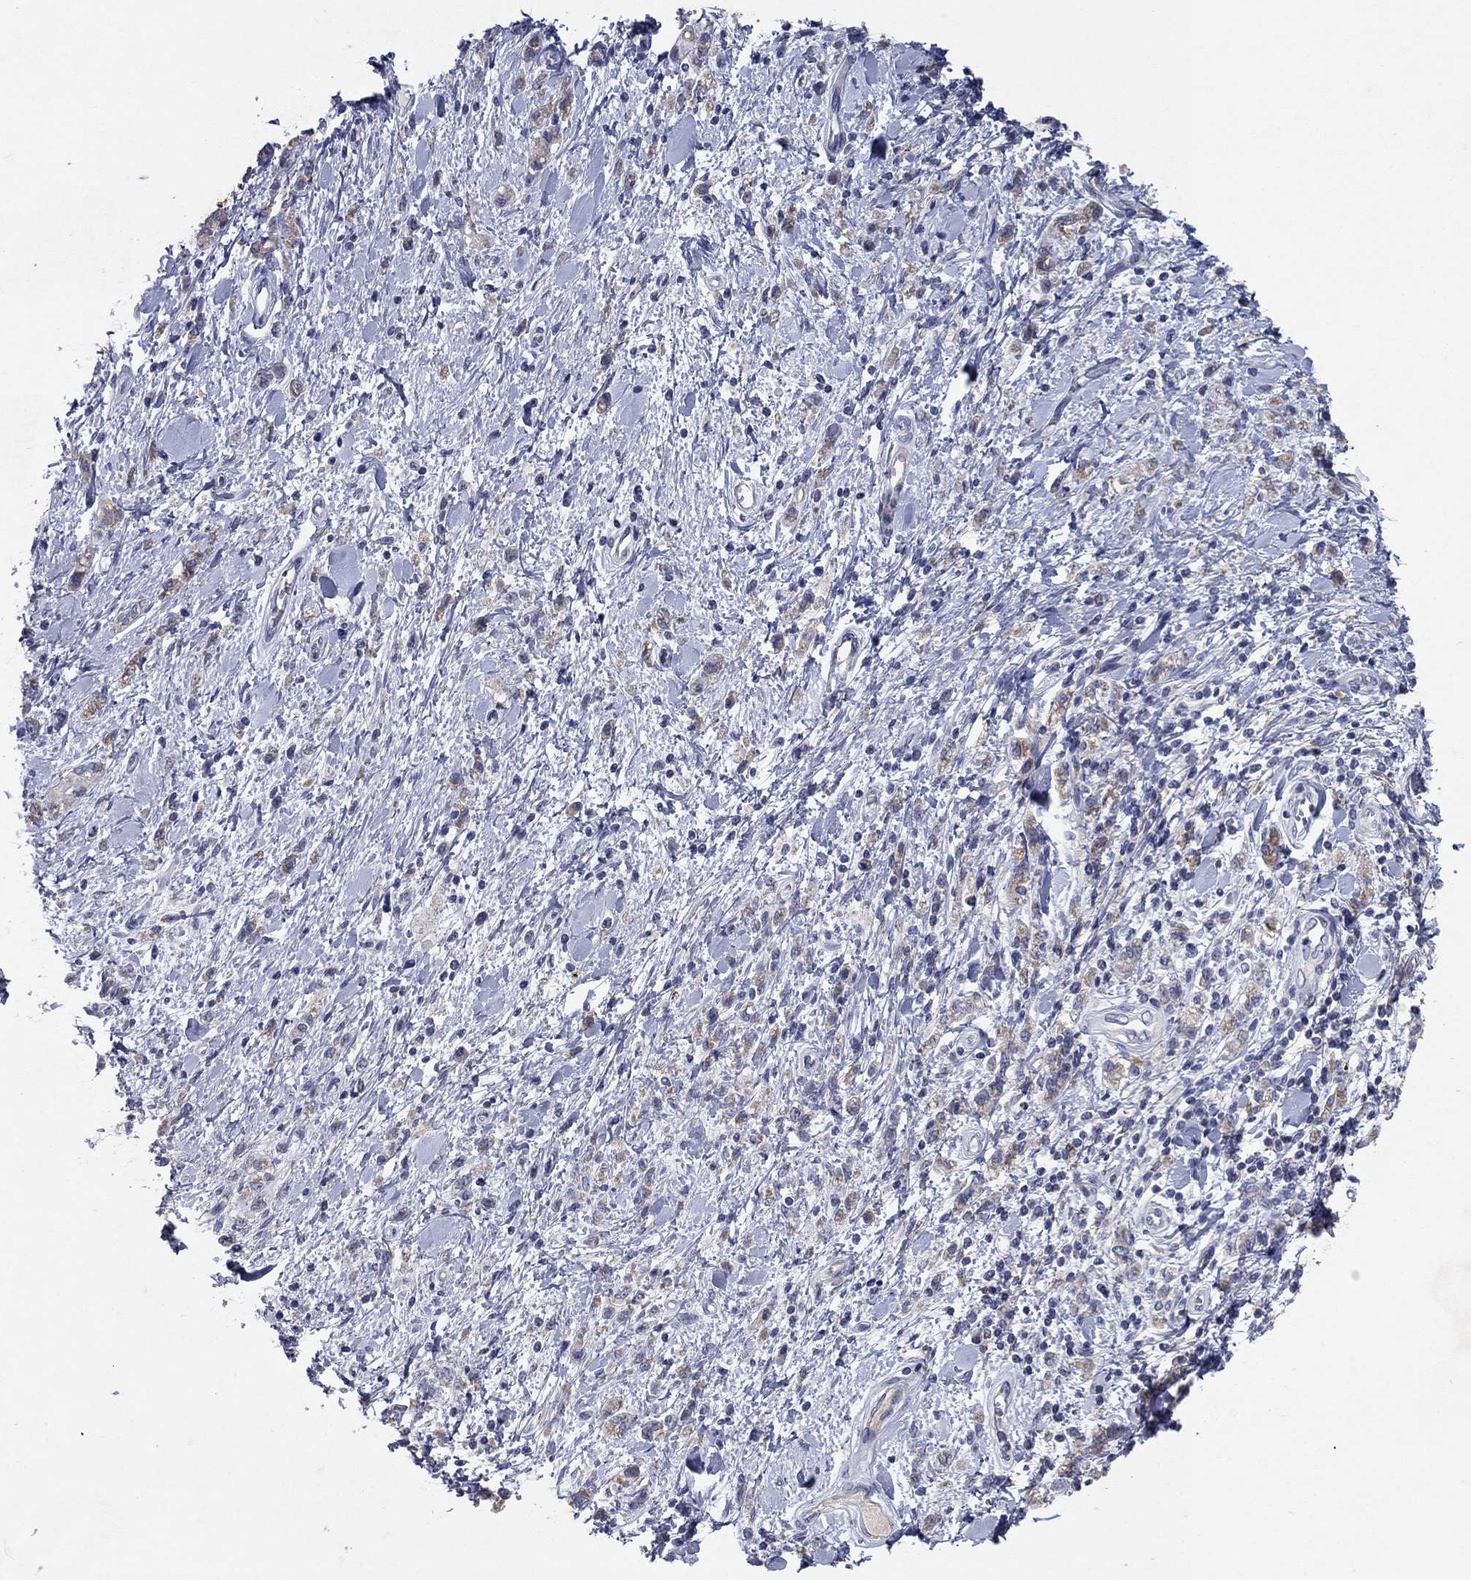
{"staining": {"intensity": "negative", "quantity": "none", "location": "none"}, "tissue": "stomach cancer", "cell_type": "Tumor cells", "image_type": "cancer", "snomed": [{"axis": "morphology", "description": "Adenocarcinoma, NOS"}, {"axis": "topography", "description": "Stomach"}], "caption": "There is no significant staining in tumor cells of stomach cancer. The staining was performed using DAB to visualize the protein expression in brown, while the nuclei were stained in blue with hematoxylin (Magnification: 20x).", "gene": "PTGDS", "patient": {"sex": "male", "age": 77}}